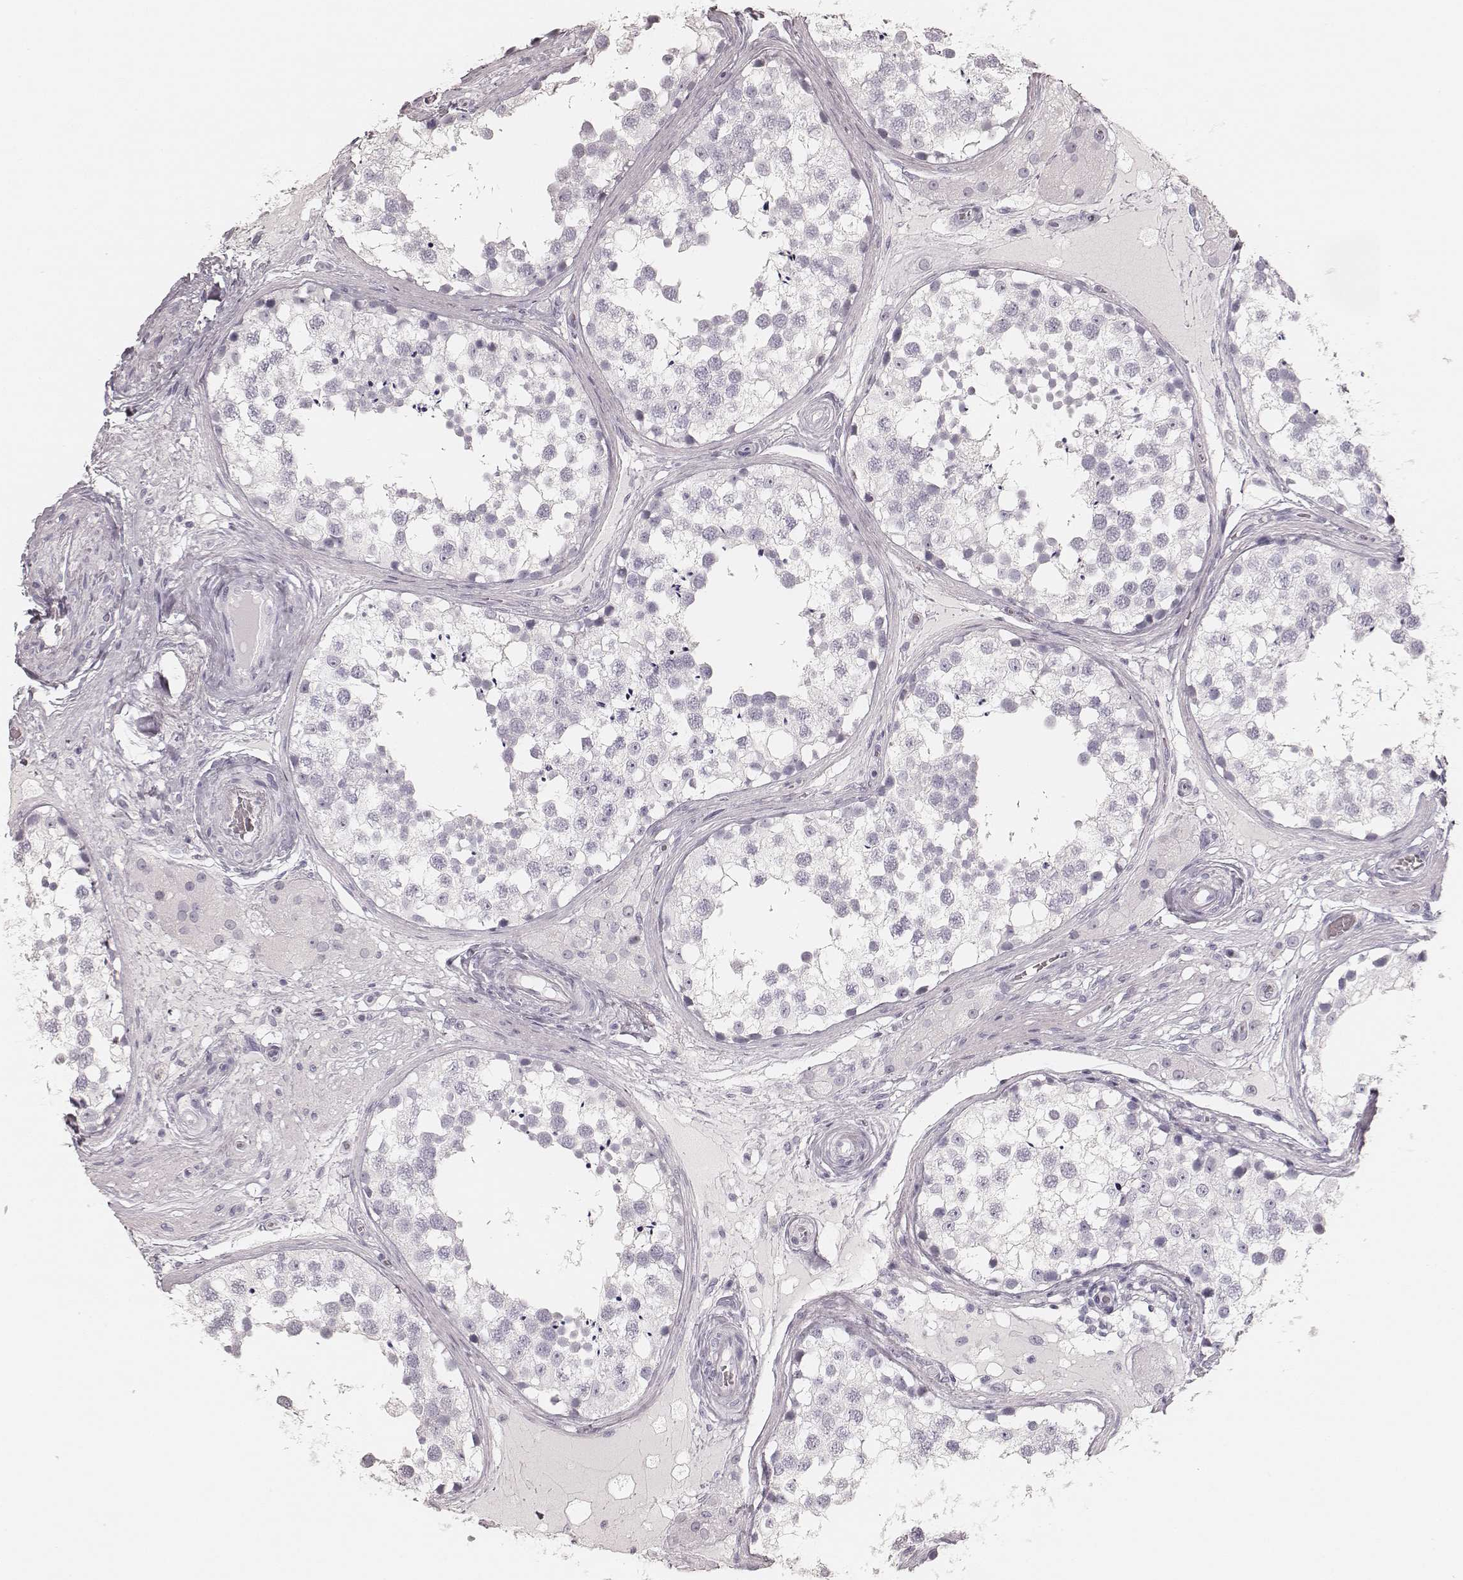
{"staining": {"intensity": "negative", "quantity": "none", "location": "none"}, "tissue": "testis", "cell_type": "Cells in seminiferous ducts", "image_type": "normal", "snomed": [{"axis": "morphology", "description": "Normal tissue, NOS"}, {"axis": "morphology", "description": "Seminoma, NOS"}, {"axis": "topography", "description": "Testis"}], "caption": "IHC image of normal testis stained for a protein (brown), which reveals no staining in cells in seminiferous ducts.", "gene": "KRT82", "patient": {"sex": "male", "age": 65}}